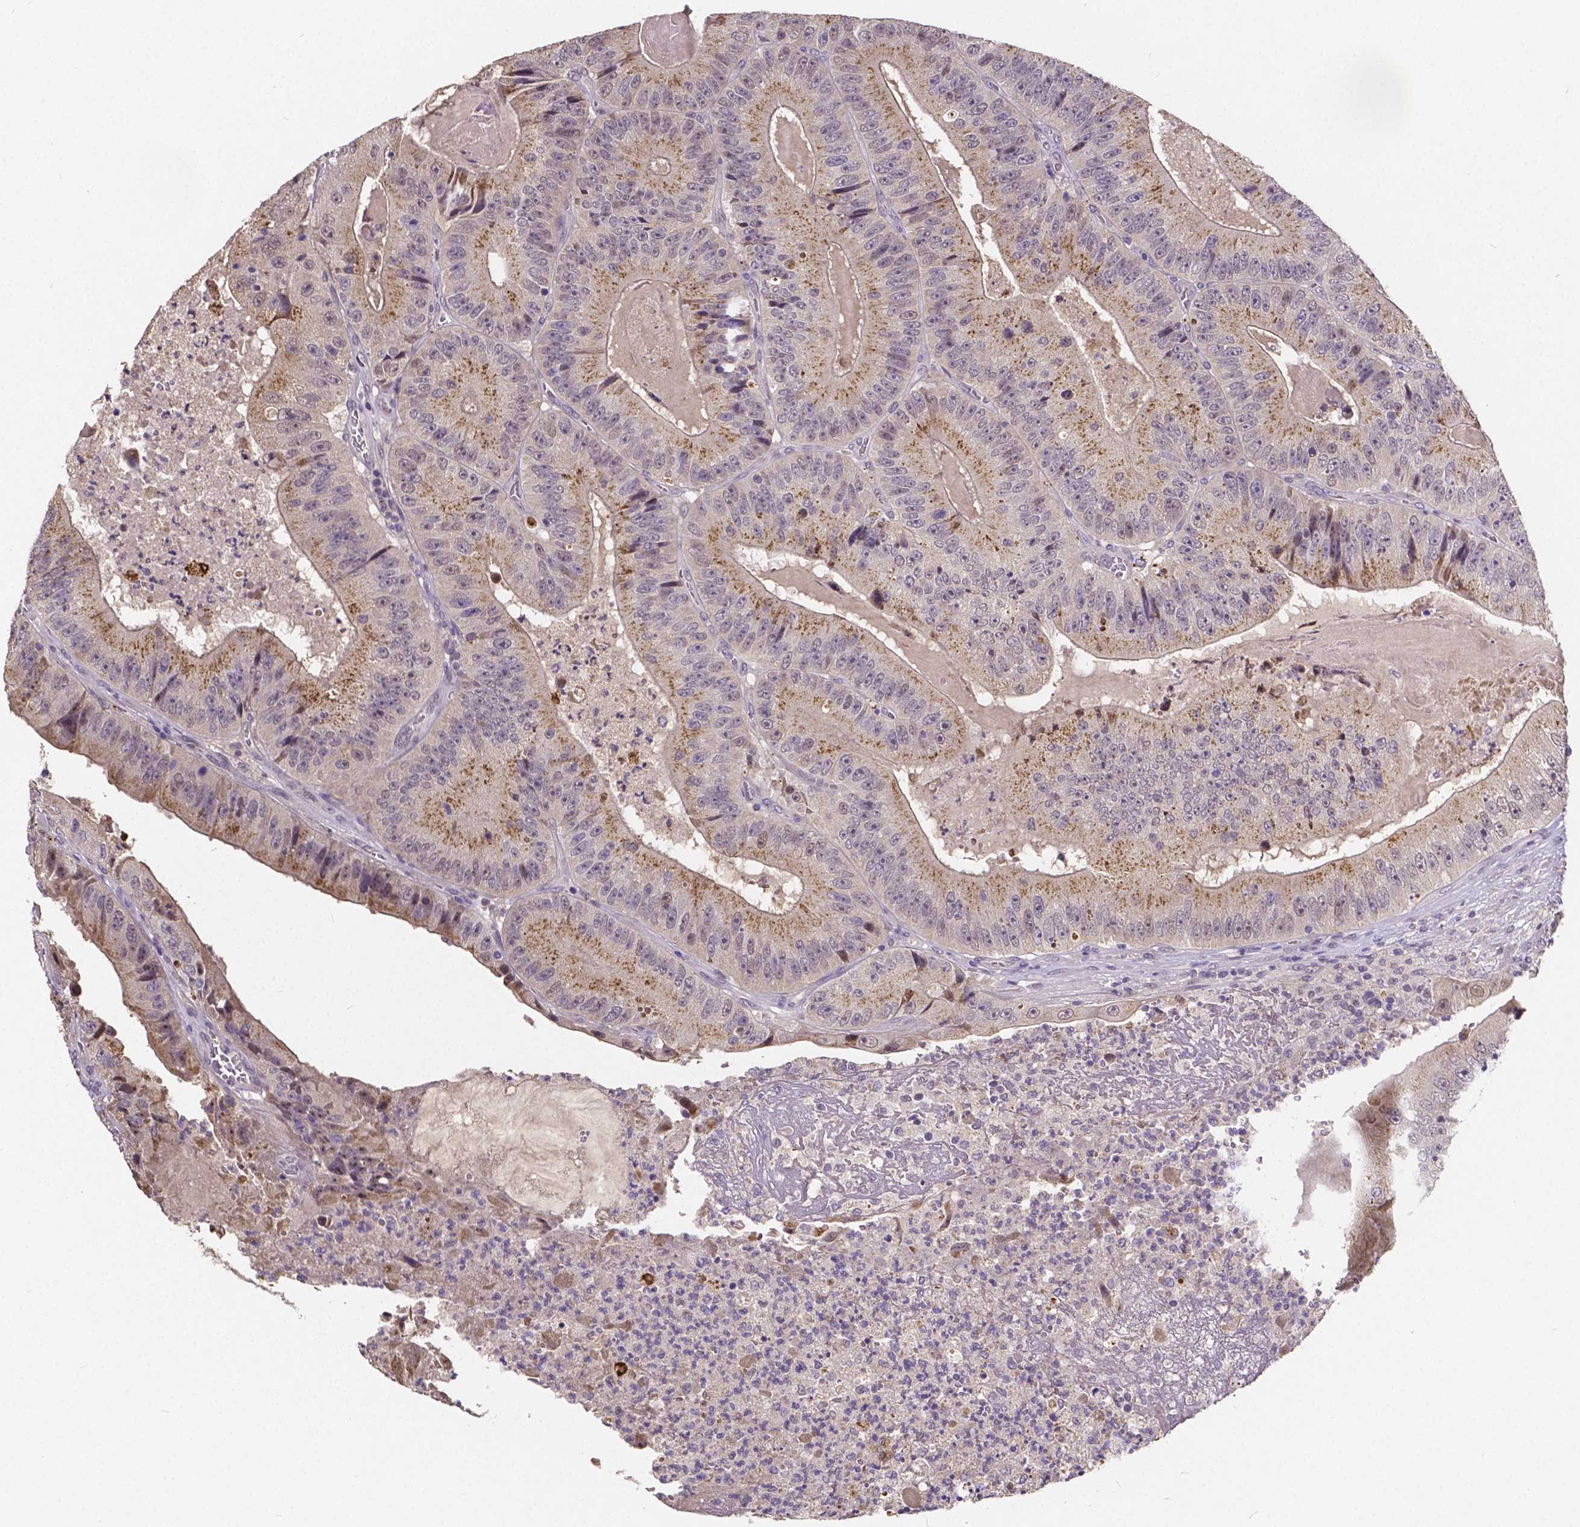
{"staining": {"intensity": "moderate", "quantity": "25%-75%", "location": "cytoplasmic/membranous"}, "tissue": "colorectal cancer", "cell_type": "Tumor cells", "image_type": "cancer", "snomed": [{"axis": "morphology", "description": "Adenocarcinoma, NOS"}, {"axis": "topography", "description": "Colon"}], "caption": "An image showing moderate cytoplasmic/membranous positivity in about 25%-75% of tumor cells in adenocarcinoma (colorectal), as visualized by brown immunohistochemical staining.", "gene": "CTNNA2", "patient": {"sex": "female", "age": 86}}